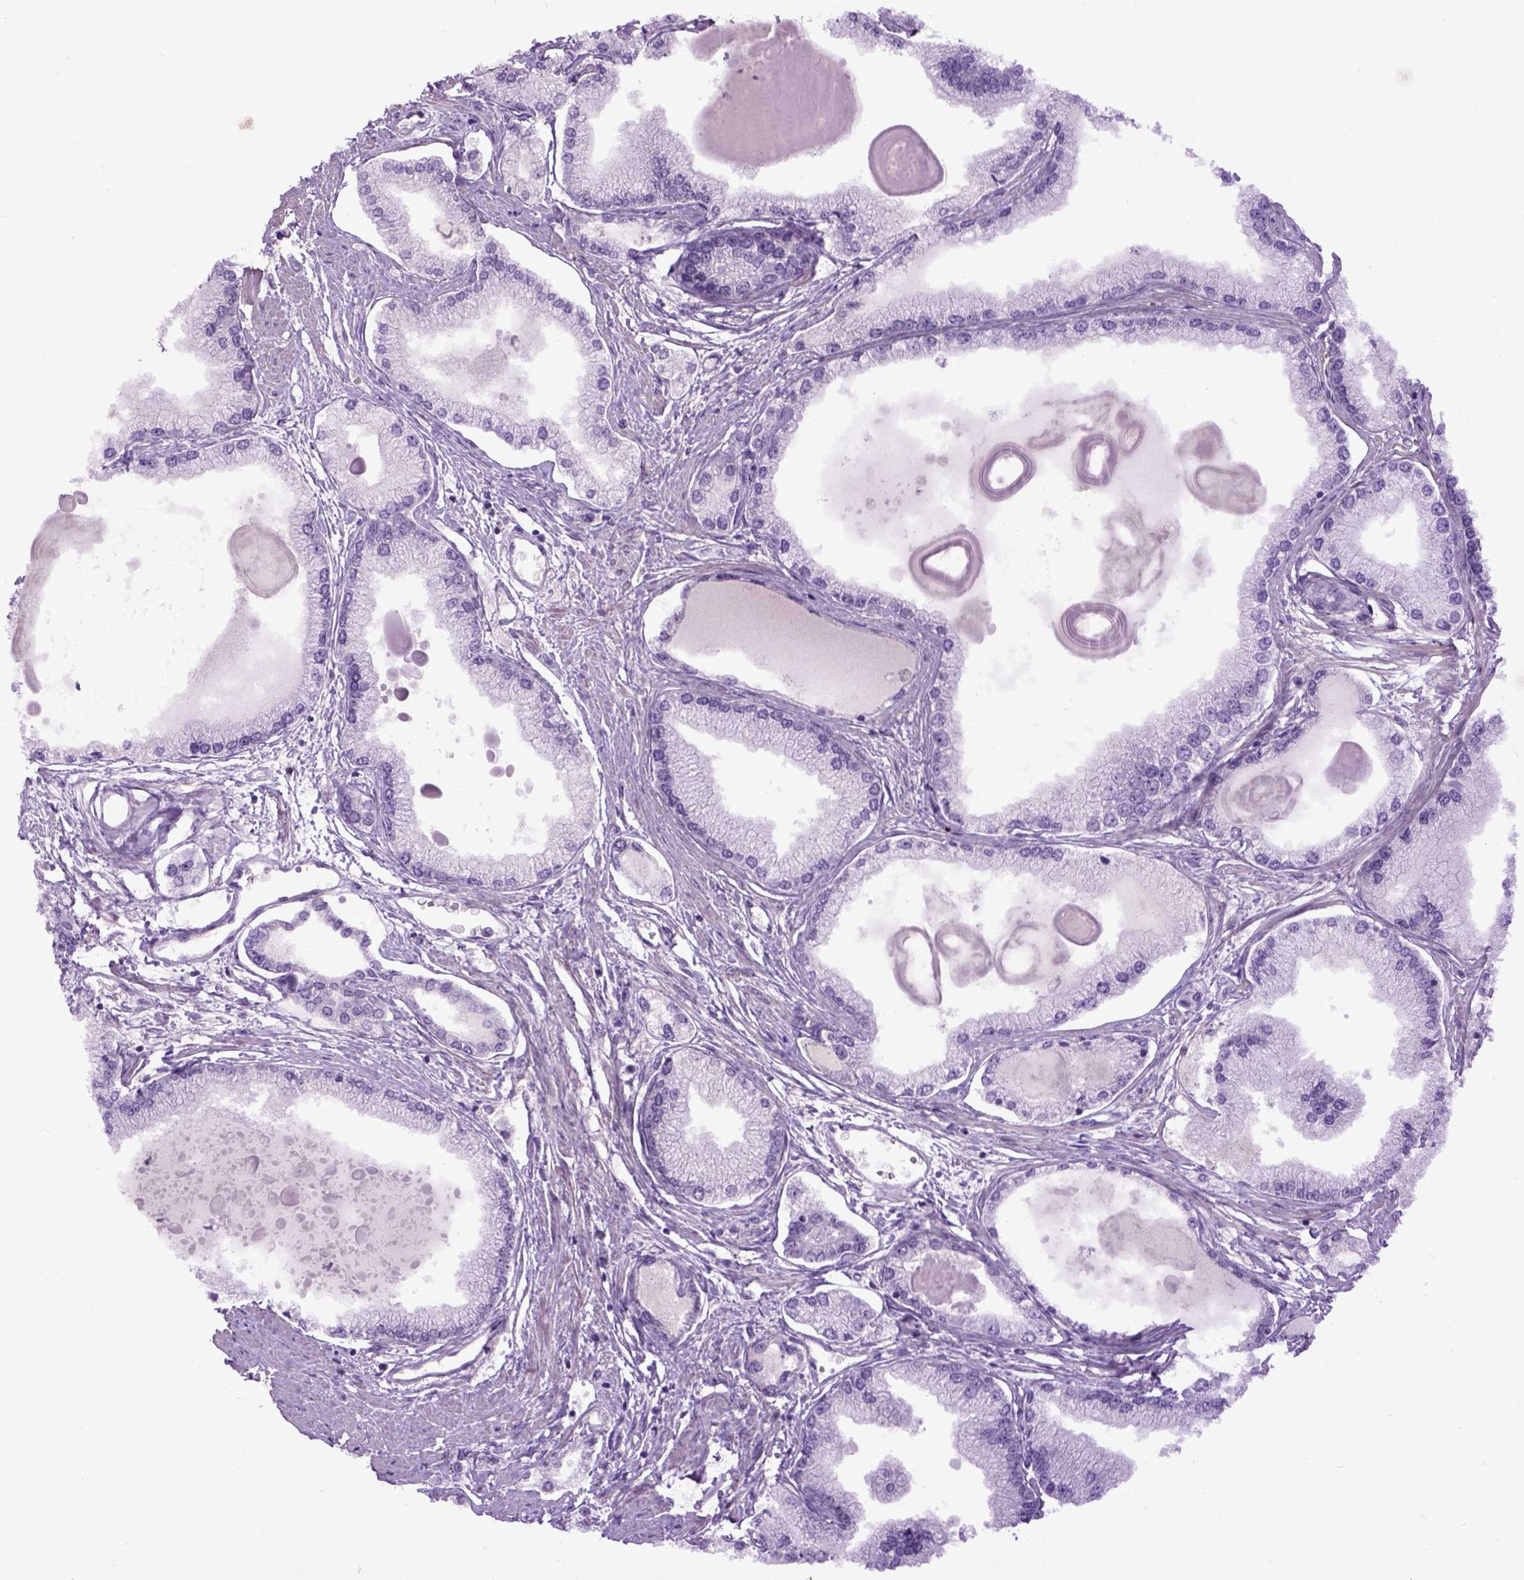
{"staining": {"intensity": "negative", "quantity": "none", "location": "none"}, "tissue": "prostate cancer", "cell_type": "Tumor cells", "image_type": "cancer", "snomed": [{"axis": "morphology", "description": "Adenocarcinoma, High grade"}, {"axis": "topography", "description": "Prostate"}], "caption": "Histopathology image shows no significant protein staining in tumor cells of adenocarcinoma (high-grade) (prostate).", "gene": "EMILIN3", "patient": {"sex": "male", "age": 68}}